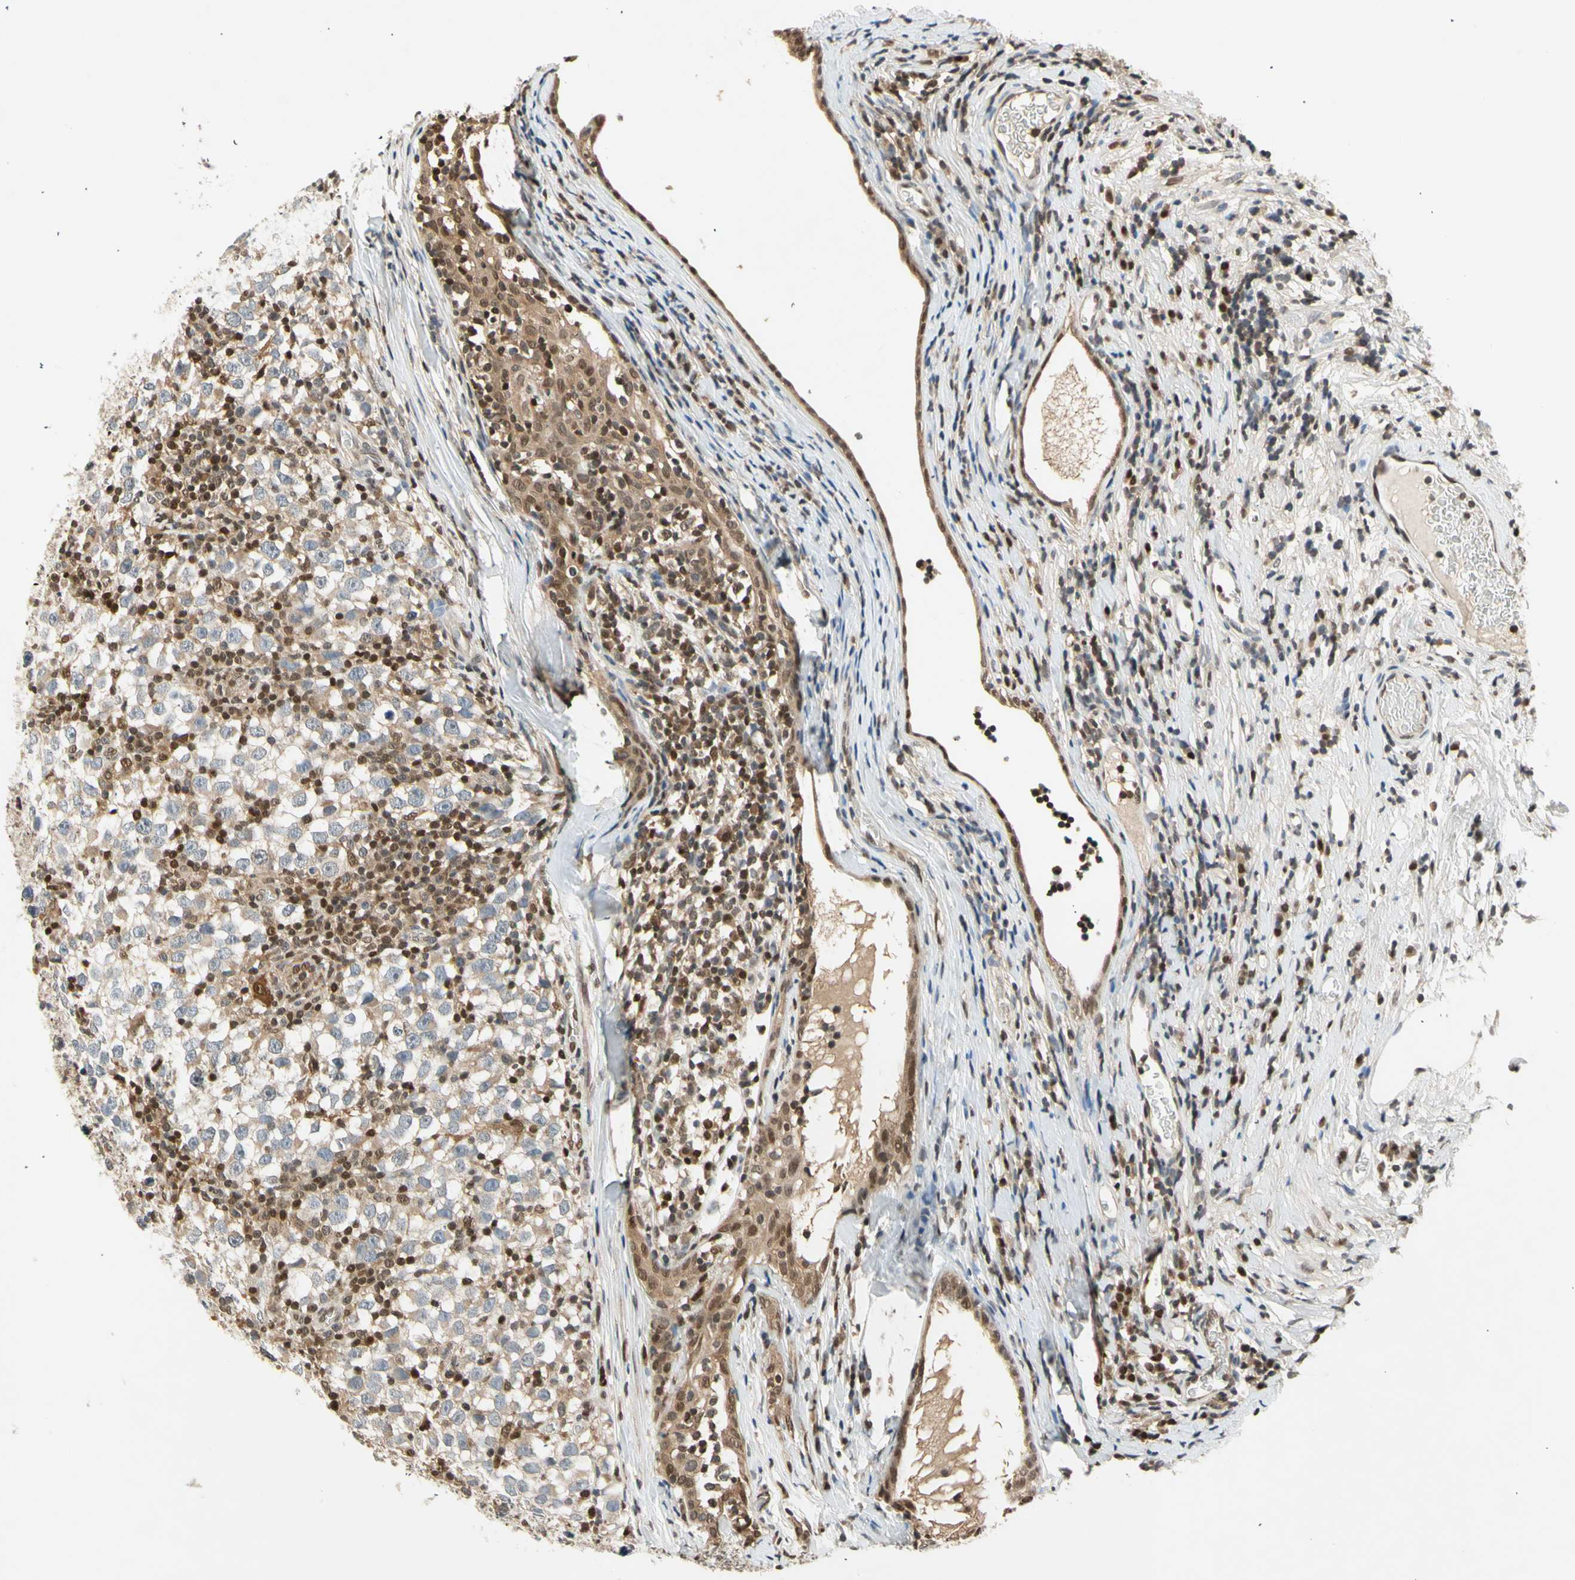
{"staining": {"intensity": "weak", "quantity": ">75%", "location": "cytoplasmic/membranous"}, "tissue": "testis cancer", "cell_type": "Tumor cells", "image_type": "cancer", "snomed": [{"axis": "morphology", "description": "Seminoma, NOS"}, {"axis": "topography", "description": "Testis"}], "caption": "This is an image of IHC staining of seminoma (testis), which shows weak expression in the cytoplasmic/membranous of tumor cells.", "gene": "GSR", "patient": {"sex": "male", "age": 65}}